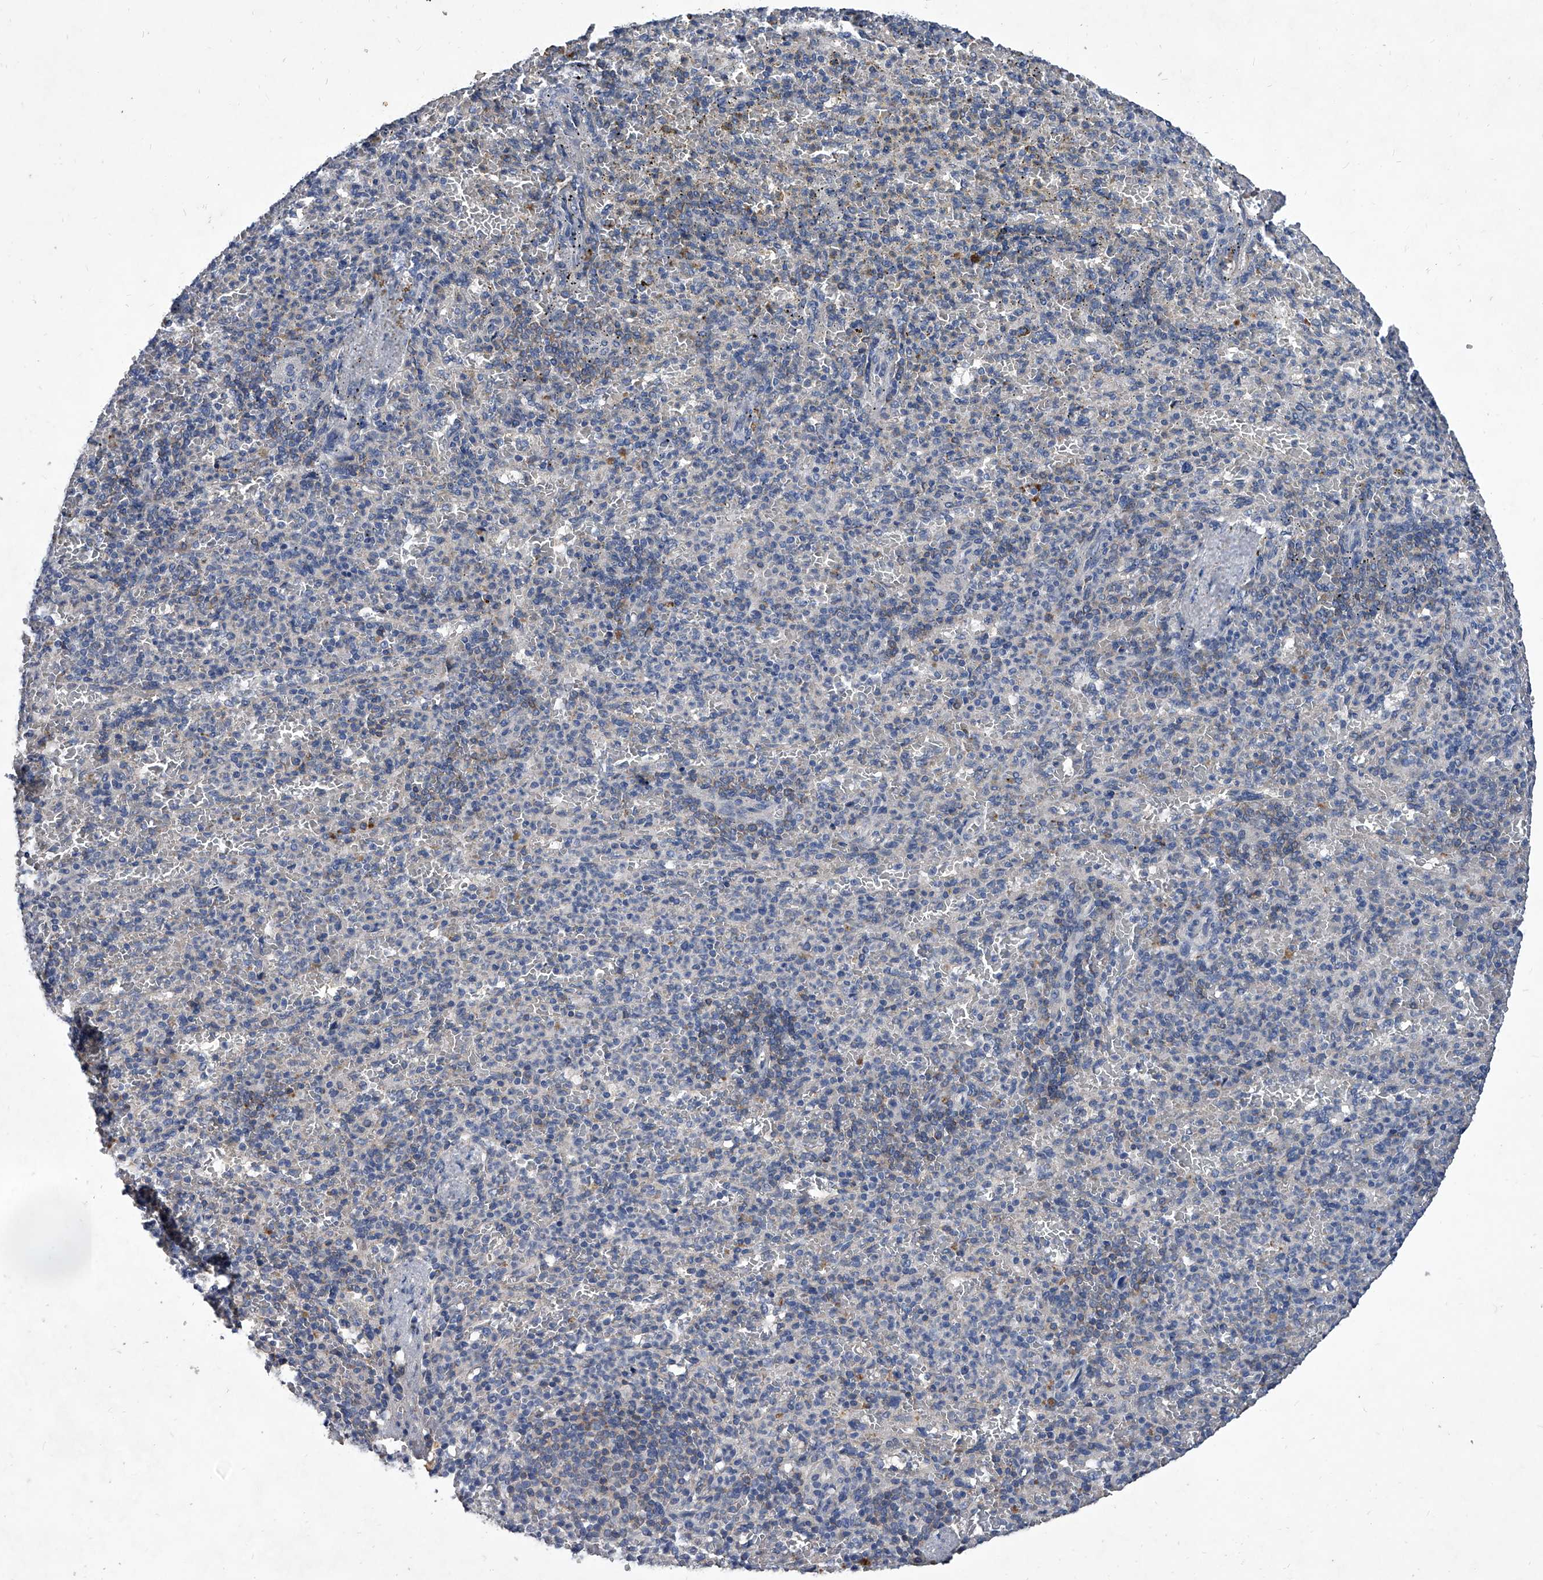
{"staining": {"intensity": "weak", "quantity": "<25%", "location": "cytoplasmic/membranous"}, "tissue": "spleen", "cell_type": "Cells in red pulp", "image_type": "normal", "snomed": [{"axis": "morphology", "description": "Normal tissue, NOS"}, {"axis": "topography", "description": "Spleen"}], "caption": "The photomicrograph exhibits no staining of cells in red pulp in unremarkable spleen. The staining is performed using DAB brown chromogen with nuclei counter-stained in using hematoxylin.", "gene": "C5", "patient": {"sex": "female", "age": 74}}